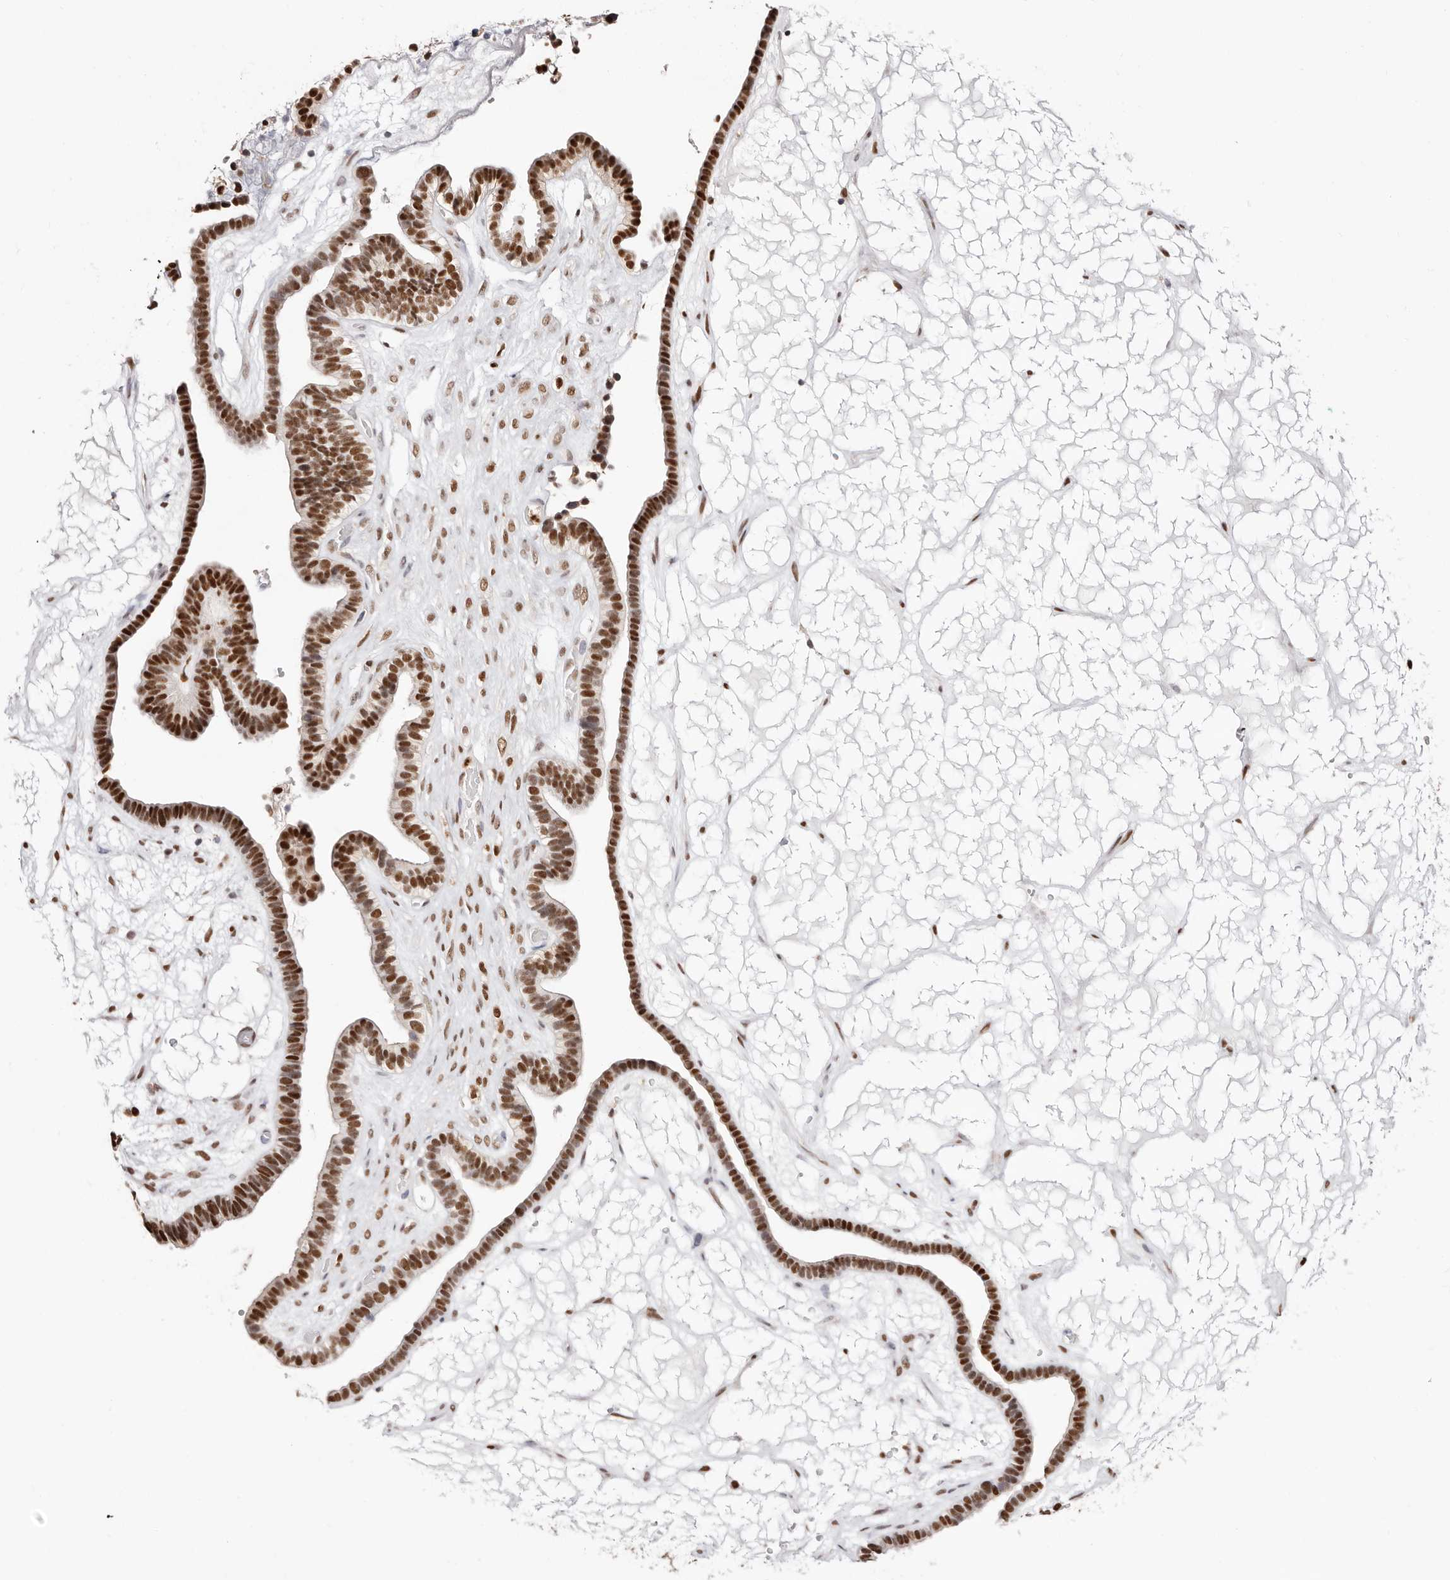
{"staining": {"intensity": "strong", "quantity": ">75%", "location": "nuclear"}, "tissue": "ovarian cancer", "cell_type": "Tumor cells", "image_type": "cancer", "snomed": [{"axis": "morphology", "description": "Cystadenocarcinoma, serous, NOS"}, {"axis": "topography", "description": "Ovary"}], "caption": "Ovarian cancer (serous cystadenocarcinoma) was stained to show a protein in brown. There is high levels of strong nuclear positivity in approximately >75% of tumor cells.", "gene": "TKT", "patient": {"sex": "female", "age": 56}}